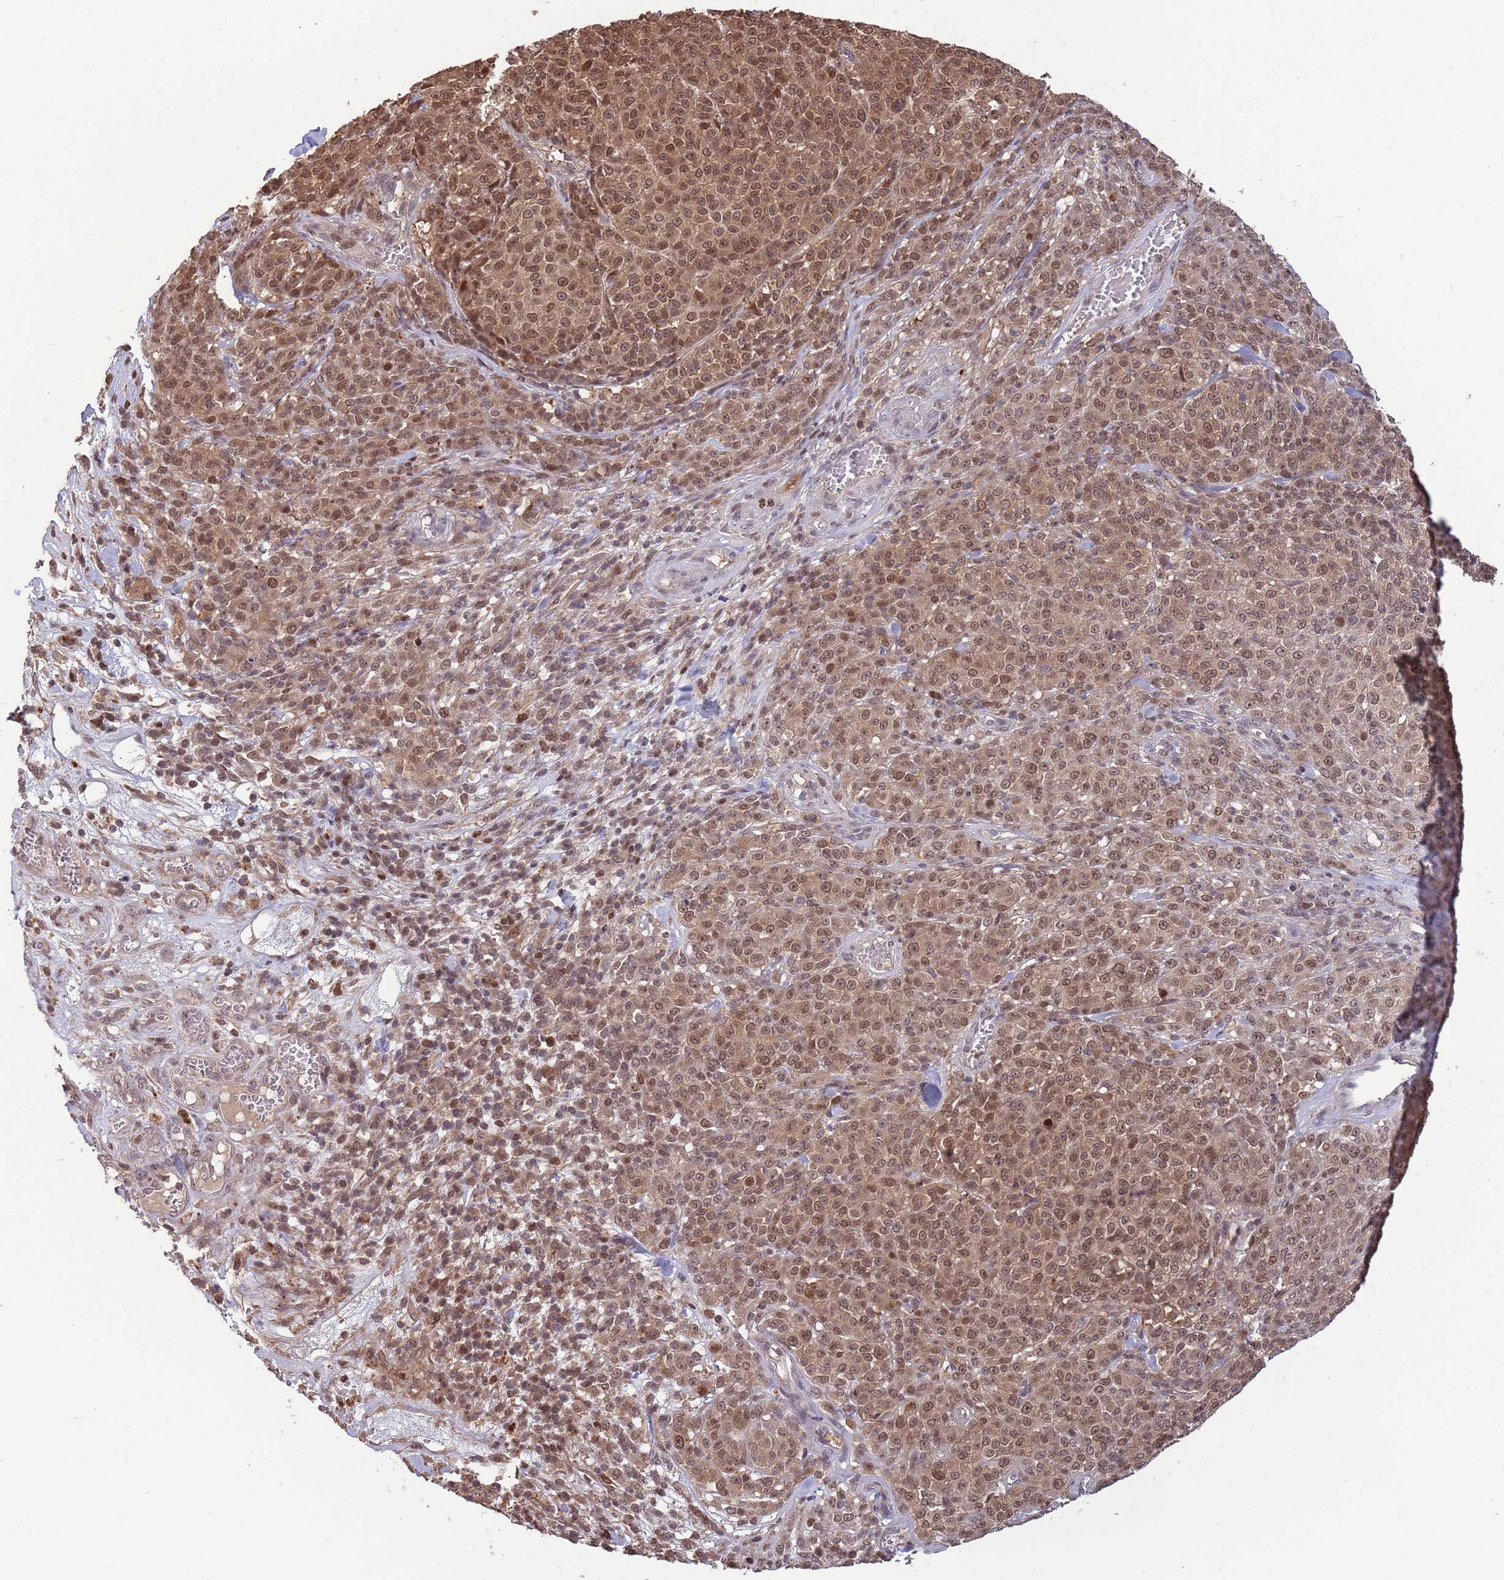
{"staining": {"intensity": "moderate", "quantity": ">75%", "location": "cytoplasmic/membranous,nuclear"}, "tissue": "melanoma", "cell_type": "Tumor cells", "image_type": "cancer", "snomed": [{"axis": "morphology", "description": "Normal tissue, NOS"}, {"axis": "morphology", "description": "Malignant melanoma, NOS"}, {"axis": "topography", "description": "Skin"}], "caption": "Immunohistochemistry (IHC) histopathology image of neoplastic tissue: malignant melanoma stained using IHC exhibits medium levels of moderate protein expression localized specifically in the cytoplasmic/membranous and nuclear of tumor cells, appearing as a cytoplasmic/membranous and nuclear brown color.", "gene": "SALL1", "patient": {"sex": "female", "age": 34}}